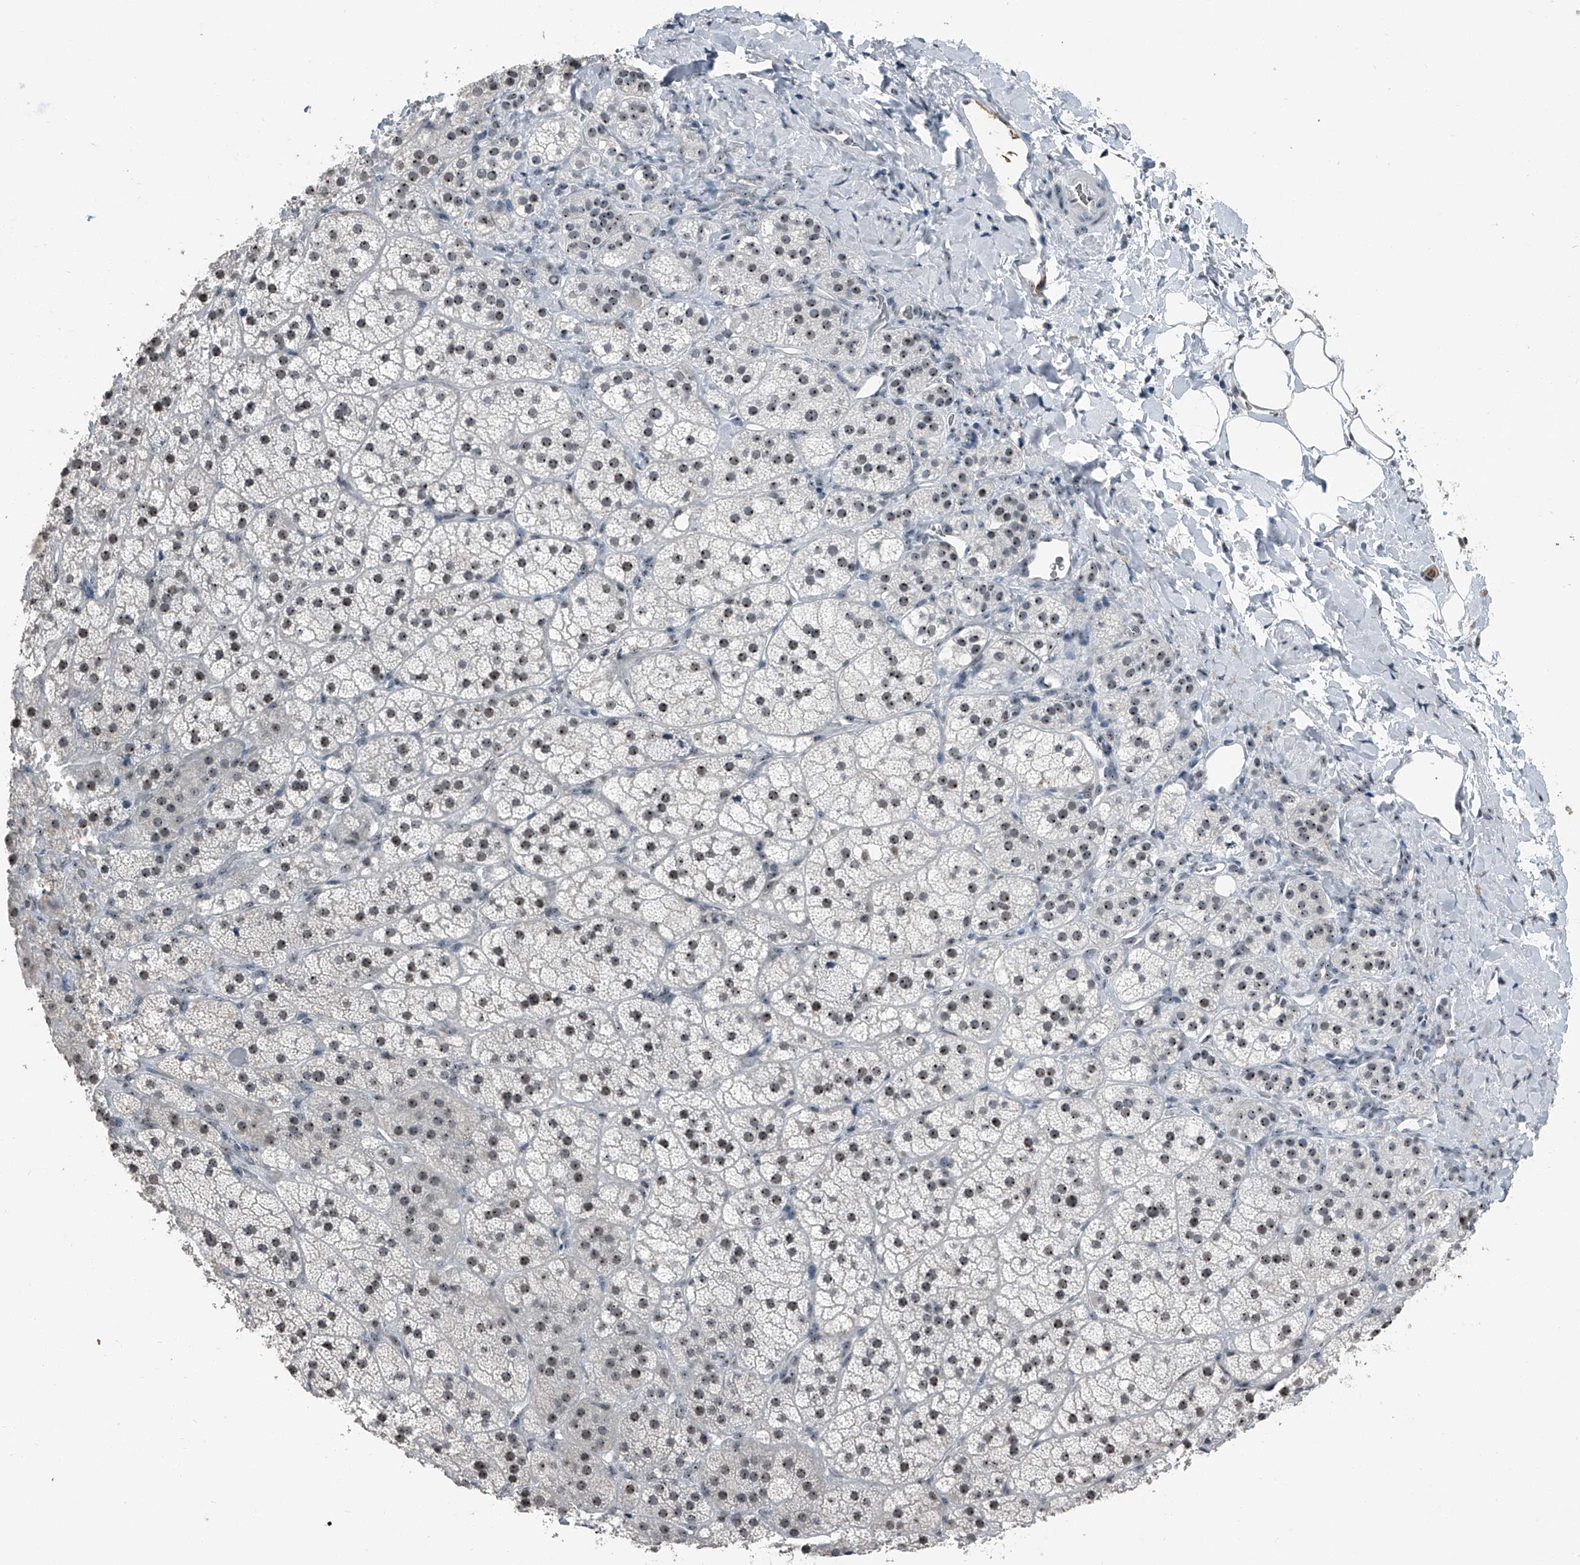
{"staining": {"intensity": "moderate", "quantity": ">75%", "location": "nuclear"}, "tissue": "adrenal gland", "cell_type": "Glandular cells", "image_type": "normal", "snomed": [{"axis": "morphology", "description": "Normal tissue, NOS"}, {"axis": "topography", "description": "Adrenal gland"}], "caption": "An immunohistochemistry micrograph of benign tissue is shown. Protein staining in brown shows moderate nuclear positivity in adrenal gland within glandular cells.", "gene": "TCOF1", "patient": {"sex": "female", "age": 44}}